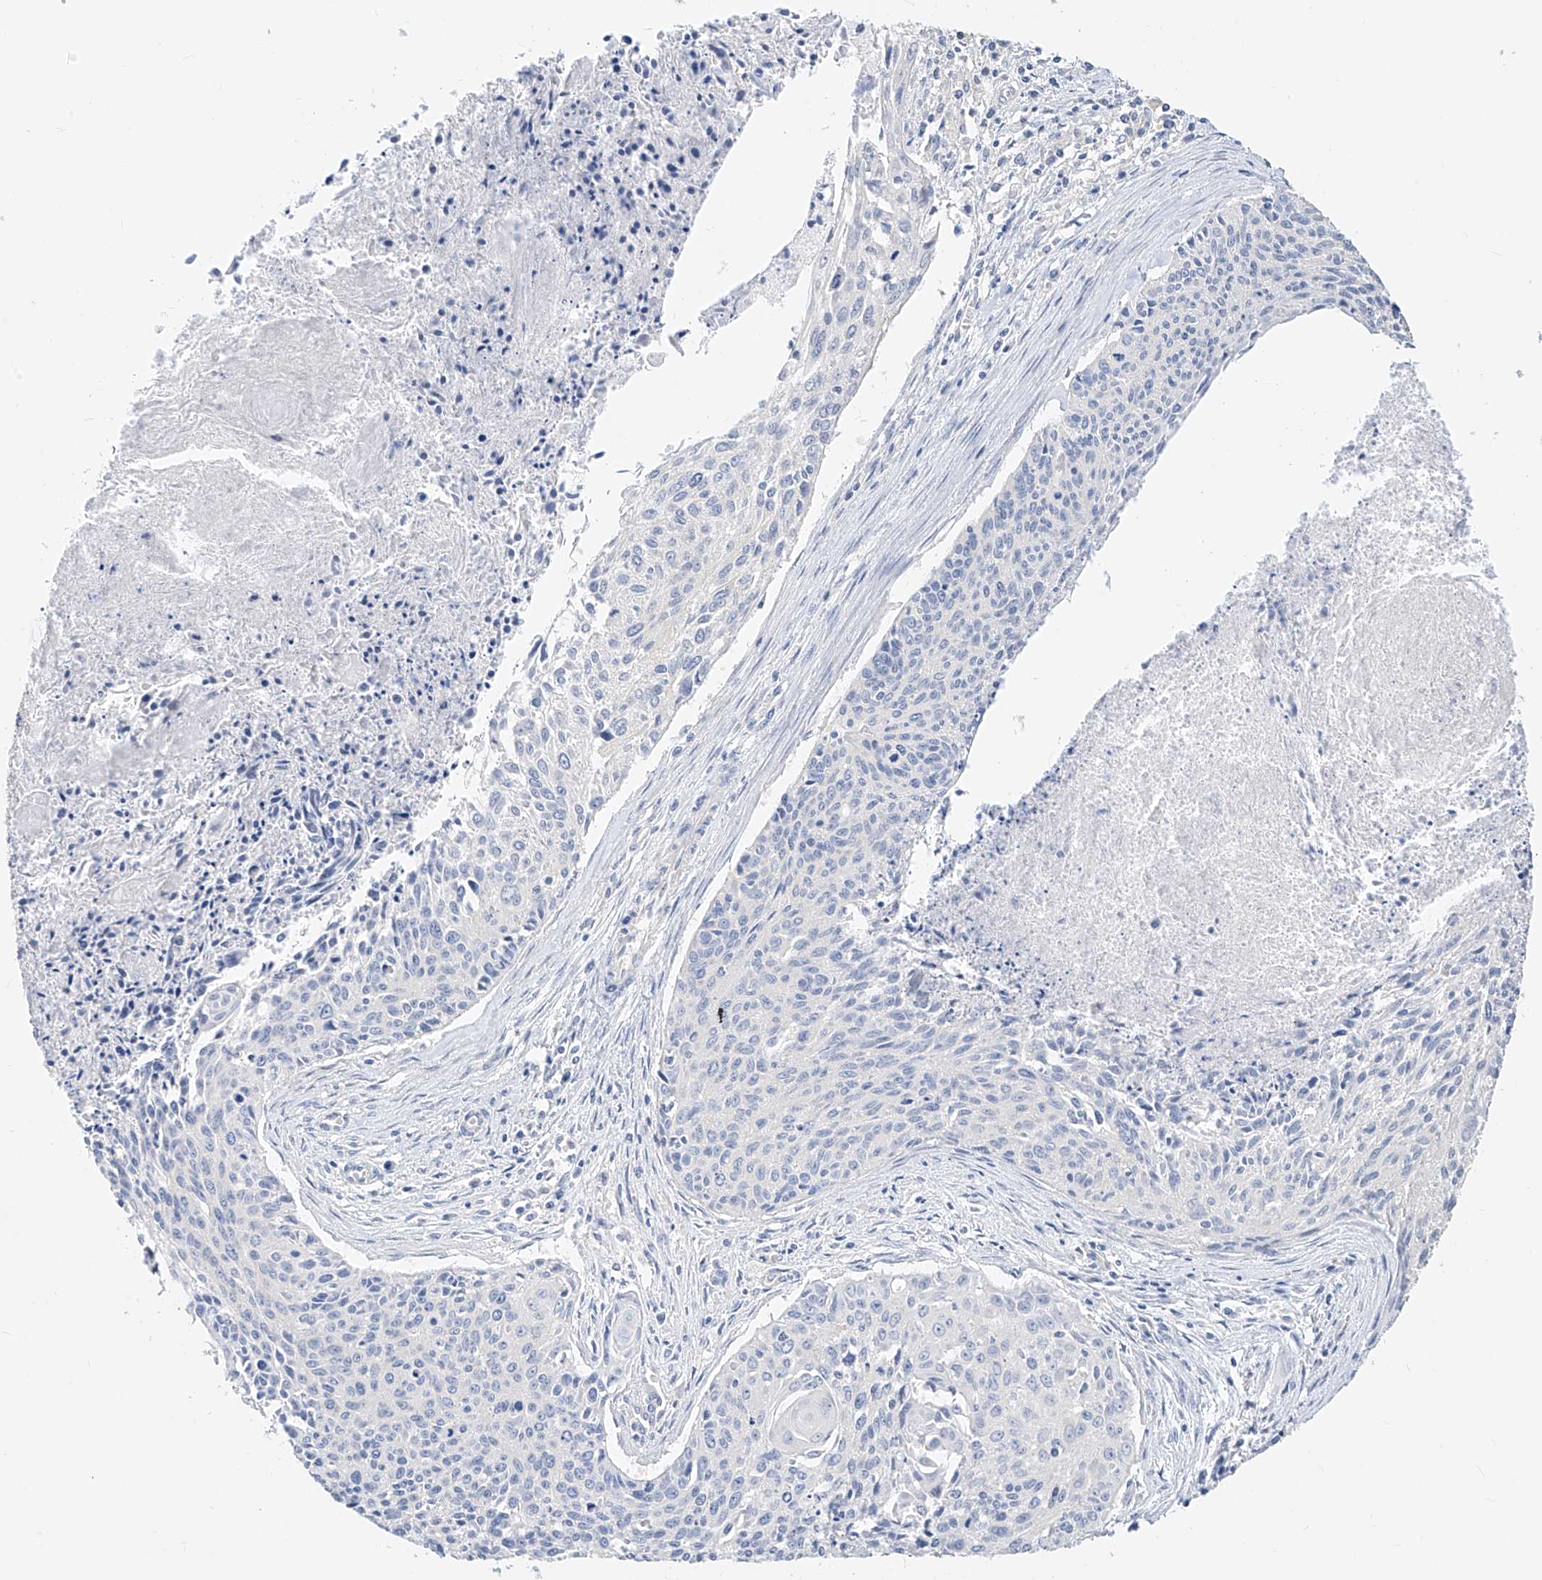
{"staining": {"intensity": "negative", "quantity": "none", "location": "none"}, "tissue": "cervical cancer", "cell_type": "Tumor cells", "image_type": "cancer", "snomed": [{"axis": "morphology", "description": "Squamous cell carcinoma, NOS"}, {"axis": "topography", "description": "Cervix"}], "caption": "IHC micrograph of neoplastic tissue: human cervical squamous cell carcinoma stained with DAB (3,3'-diaminobenzidine) displays no significant protein positivity in tumor cells.", "gene": "ZZEF1", "patient": {"sex": "female", "age": 55}}